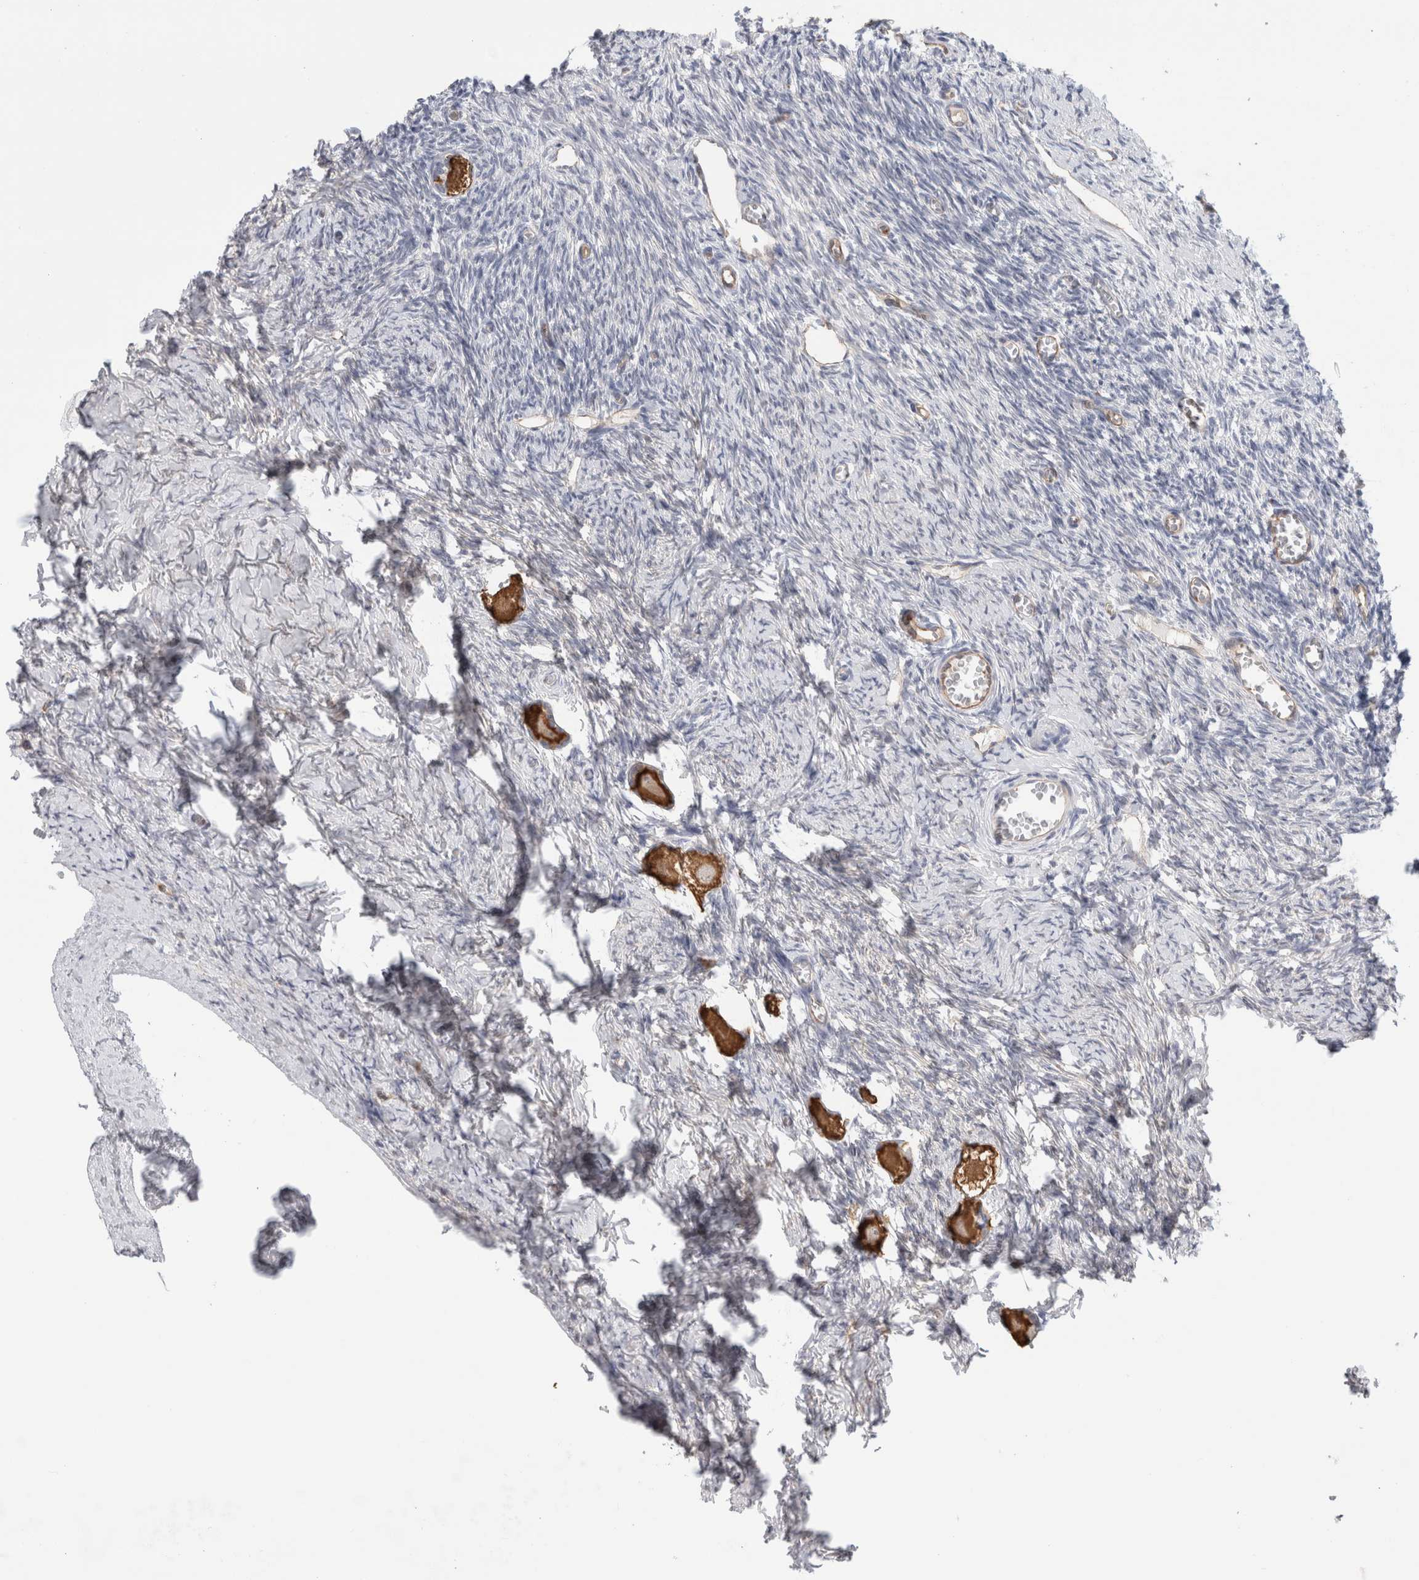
{"staining": {"intensity": "strong", "quantity": ">75%", "location": "cytoplasmic/membranous"}, "tissue": "ovary", "cell_type": "Follicle cells", "image_type": "normal", "snomed": [{"axis": "morphology", "description": "Normal tissue, NOS"}, {"axis": "topography", "description": "Ovary"}], "caption": "Human ovary stained for a protein (brown) exhibits strong cytoplasmic/membranous positive staining in approximately >75% of follicle cells.", "gene": "ANKMY1", "patient": {"sex": "female", "age": 27}}